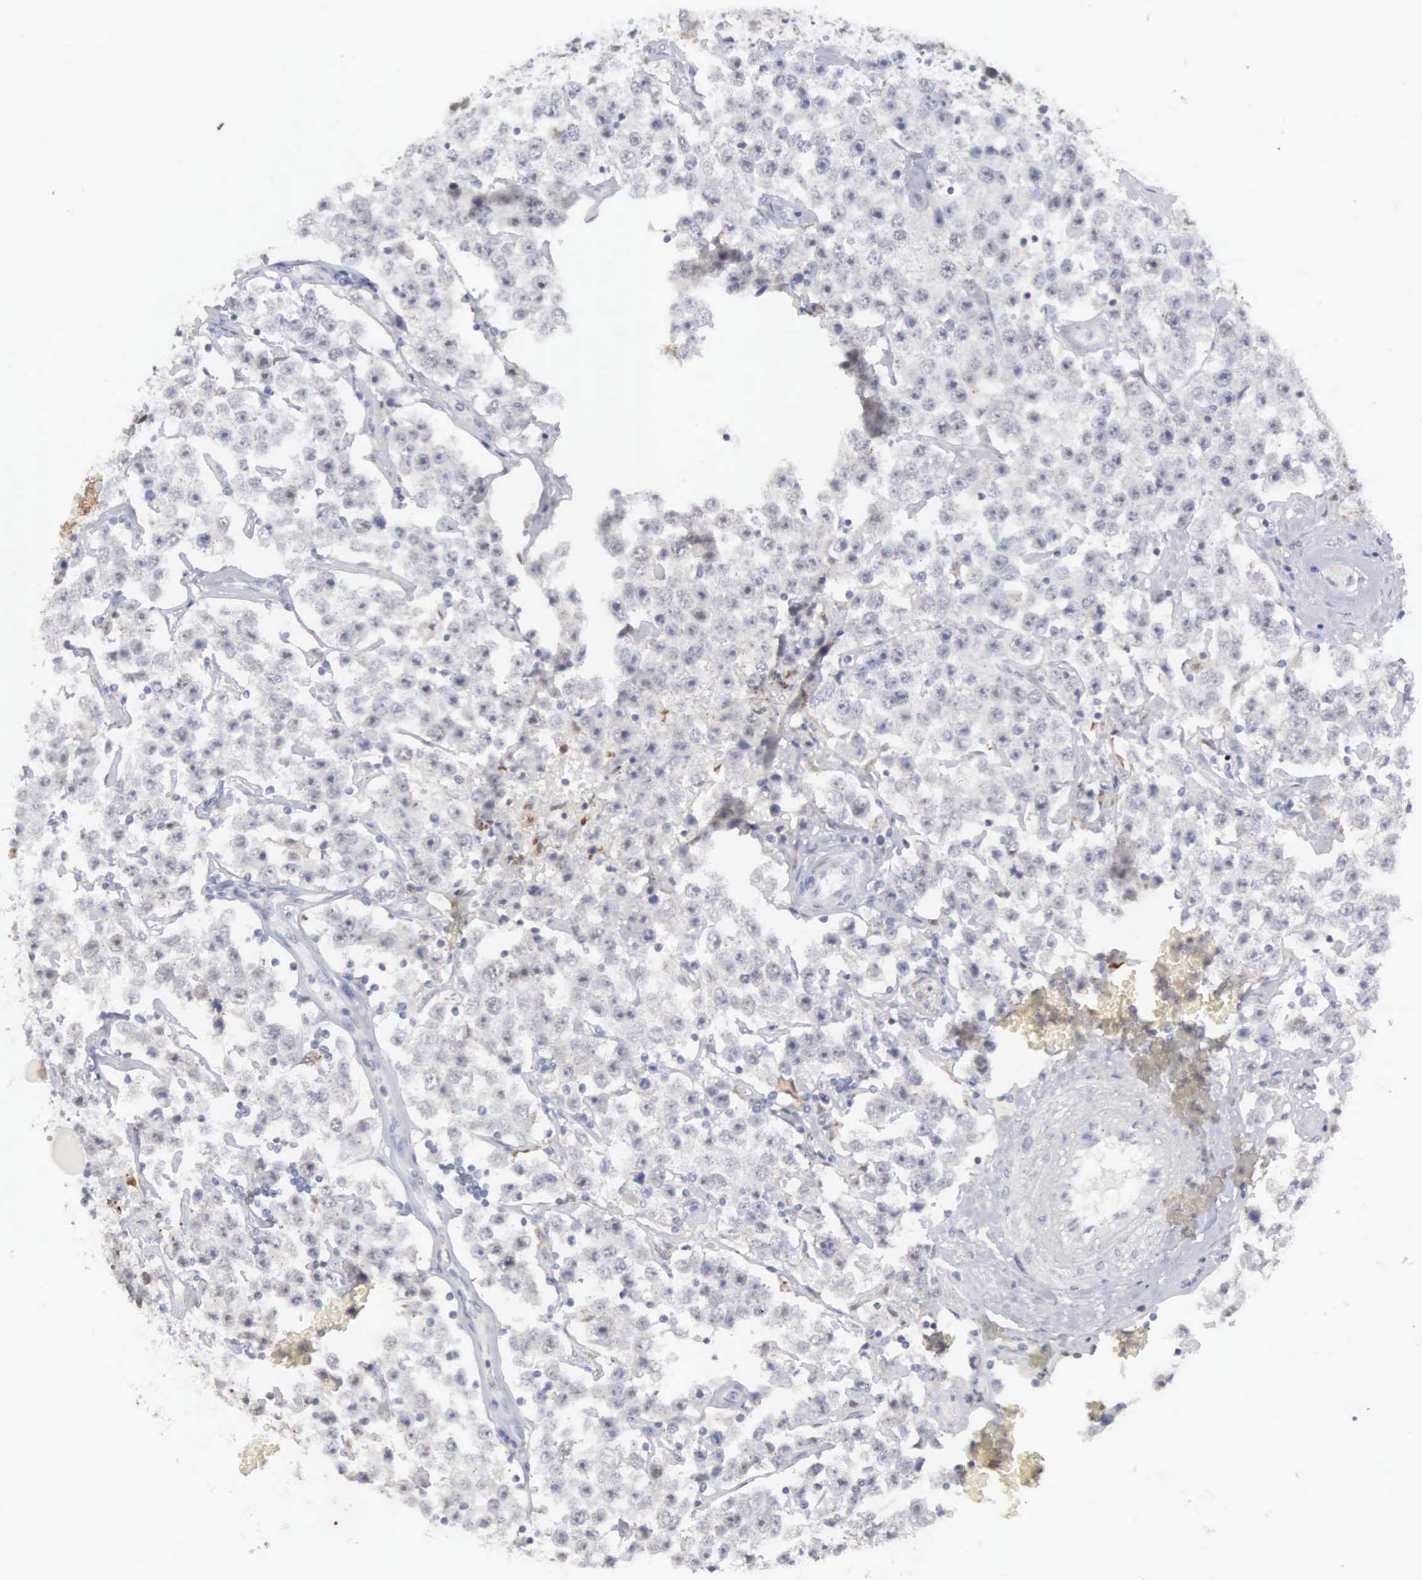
{"staining": {"intensity": "negative", "quantity": "none", "location": "none"}, "tissue": "testis cancer", "cell_type": "Tumor cells", "image_type": "cancer", "snomed": [{"axis": "morphology", "description": "Seminoma, NOS"}, {"axis": "topography", "description": "Testis"}], "caption": "Testis cancer (seminoma) was stained to show a protein in brown. There is no significant expression in tumor cells. (DAB (3,3'-diaminobenzidine) IHC visualized using brightfield microscopy, high magnification).", "gene": "MNAT1", "patient": {"sex": "male", "age": 52}}